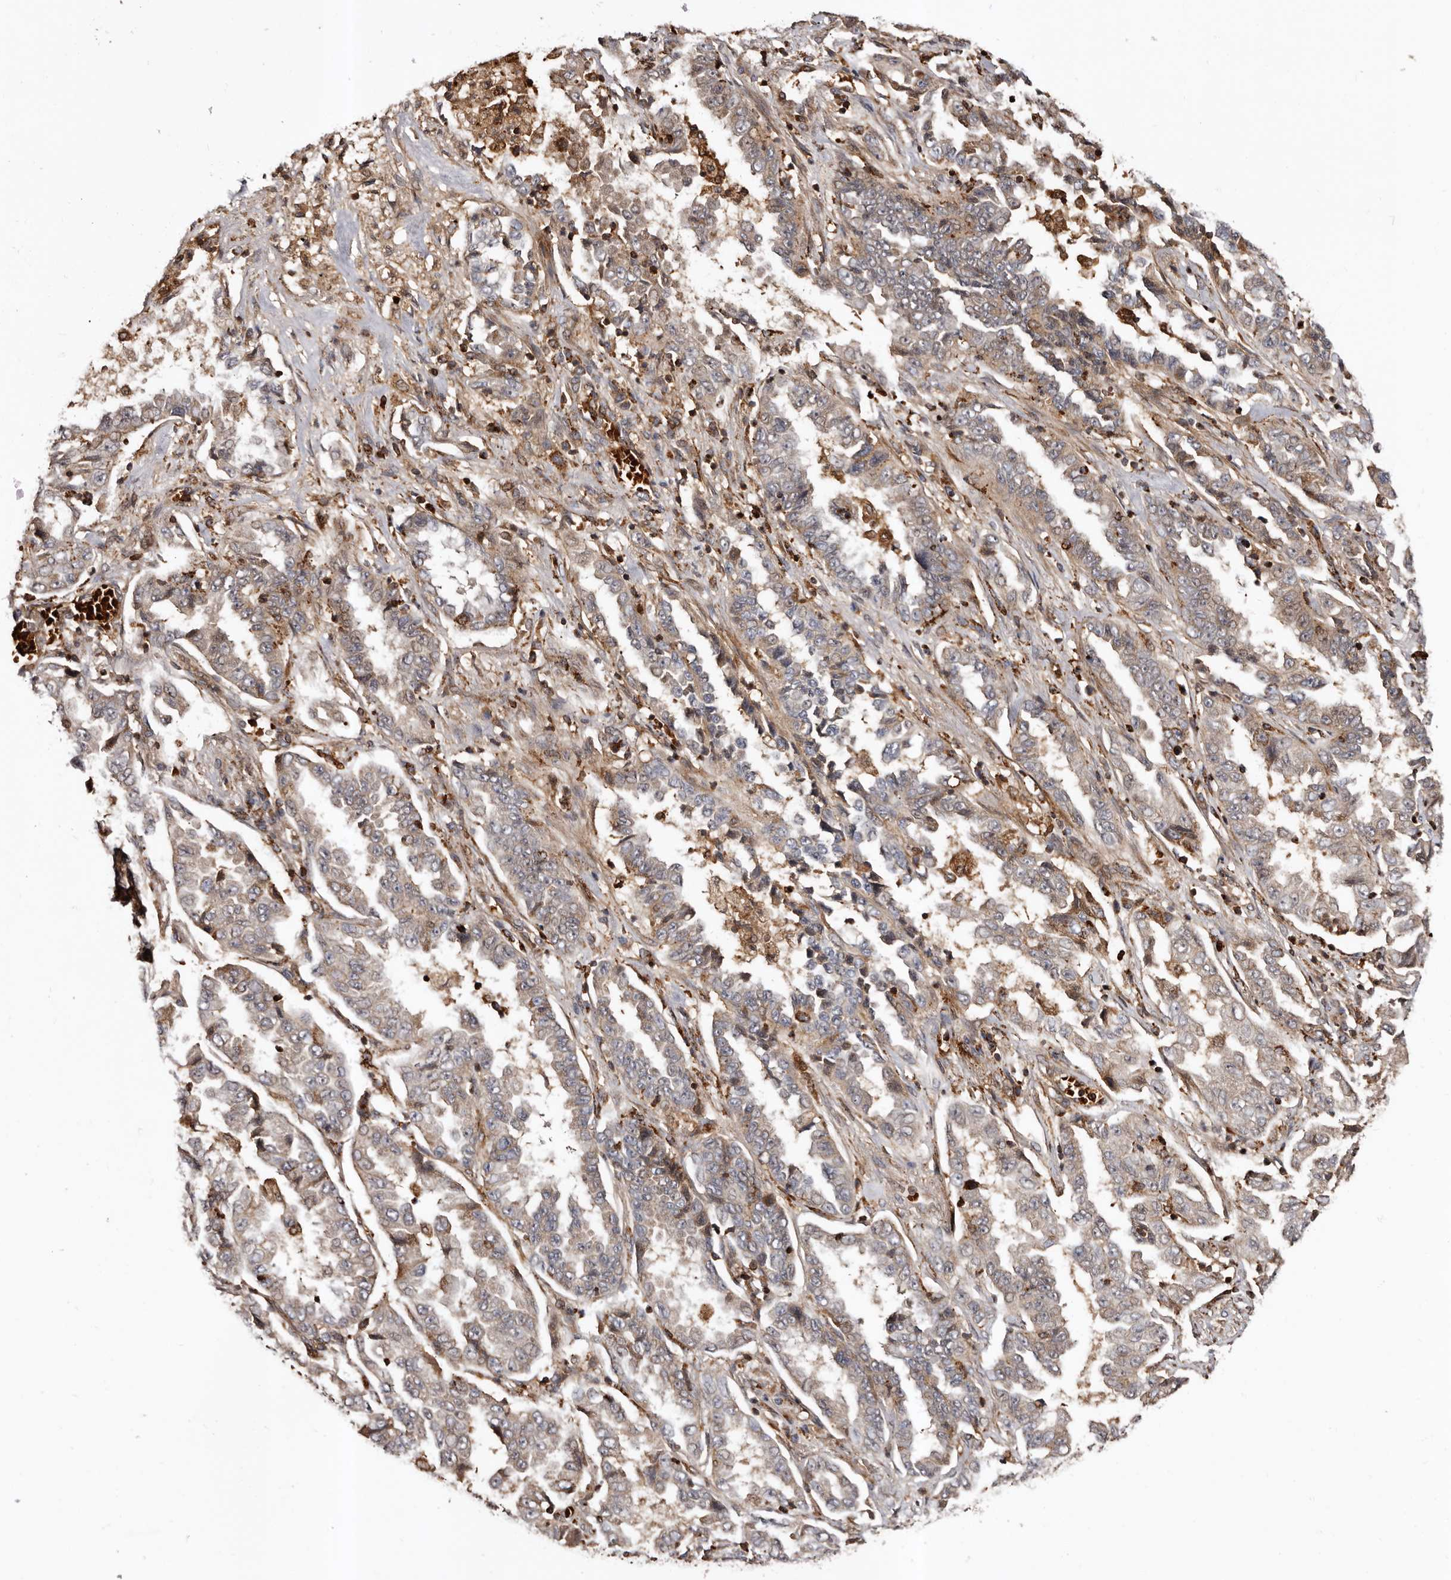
{"staining": {"intensity": "weak", "quantity": ">75%", "location": "cytoplasmic/membranous"}, "tissue": "lung cancer", "cell_type": "Tumor cells", "image_type": "cancer", "snomed": [{"axis": "morphology", "description": "Adenocarcinoma, NOS"}, {"axis": "topography", "description": "Lung"}], "caption": "Weak cytoplasmic/membranous expression for a protein is present in about >75% of tumor cells of lung adenocarcinoma using immunohistochemistry (IHC).", "gene": "BAX", "patient": {"sex": "female", "age": 51}}